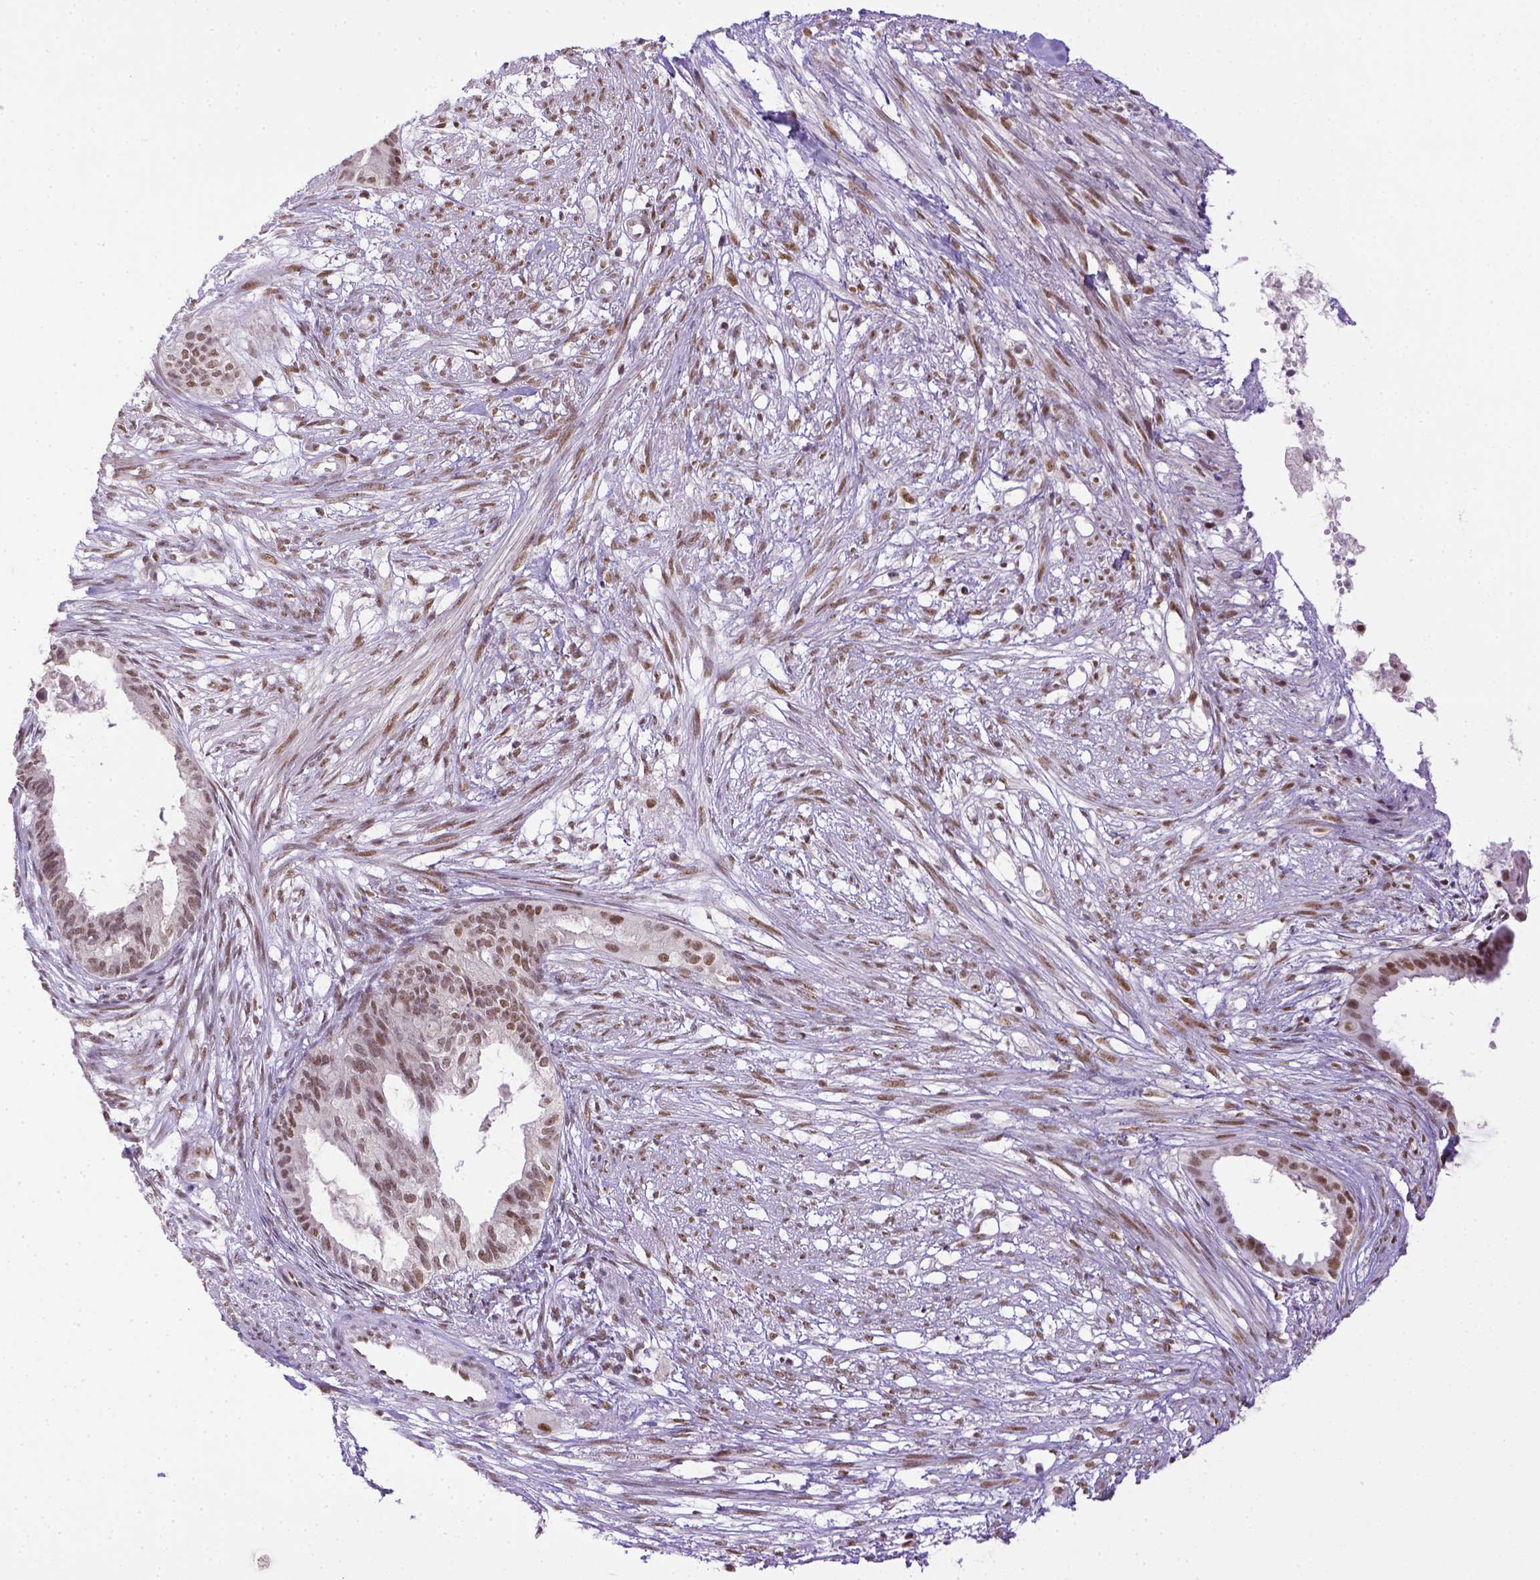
{"staining": {"intensity": "moderate", "quantity": ">75%", "location": "nuclear"}, "tissue": "endometrial cancer", "cell_type": "Tumor cells", "image_type": "cancer", "snomed": [{"axis": "morphology", "description": "Adenocarcinoma, NOS"}, {"axis": "topography", "description": "Endometrium"}], "caption": "Human endometrial adenocarcinoma stained with a protein marker reveals moderate staining in tumor cells.", "gene": "ERCC1", "patient": {"sex": "female", "age": 86}}